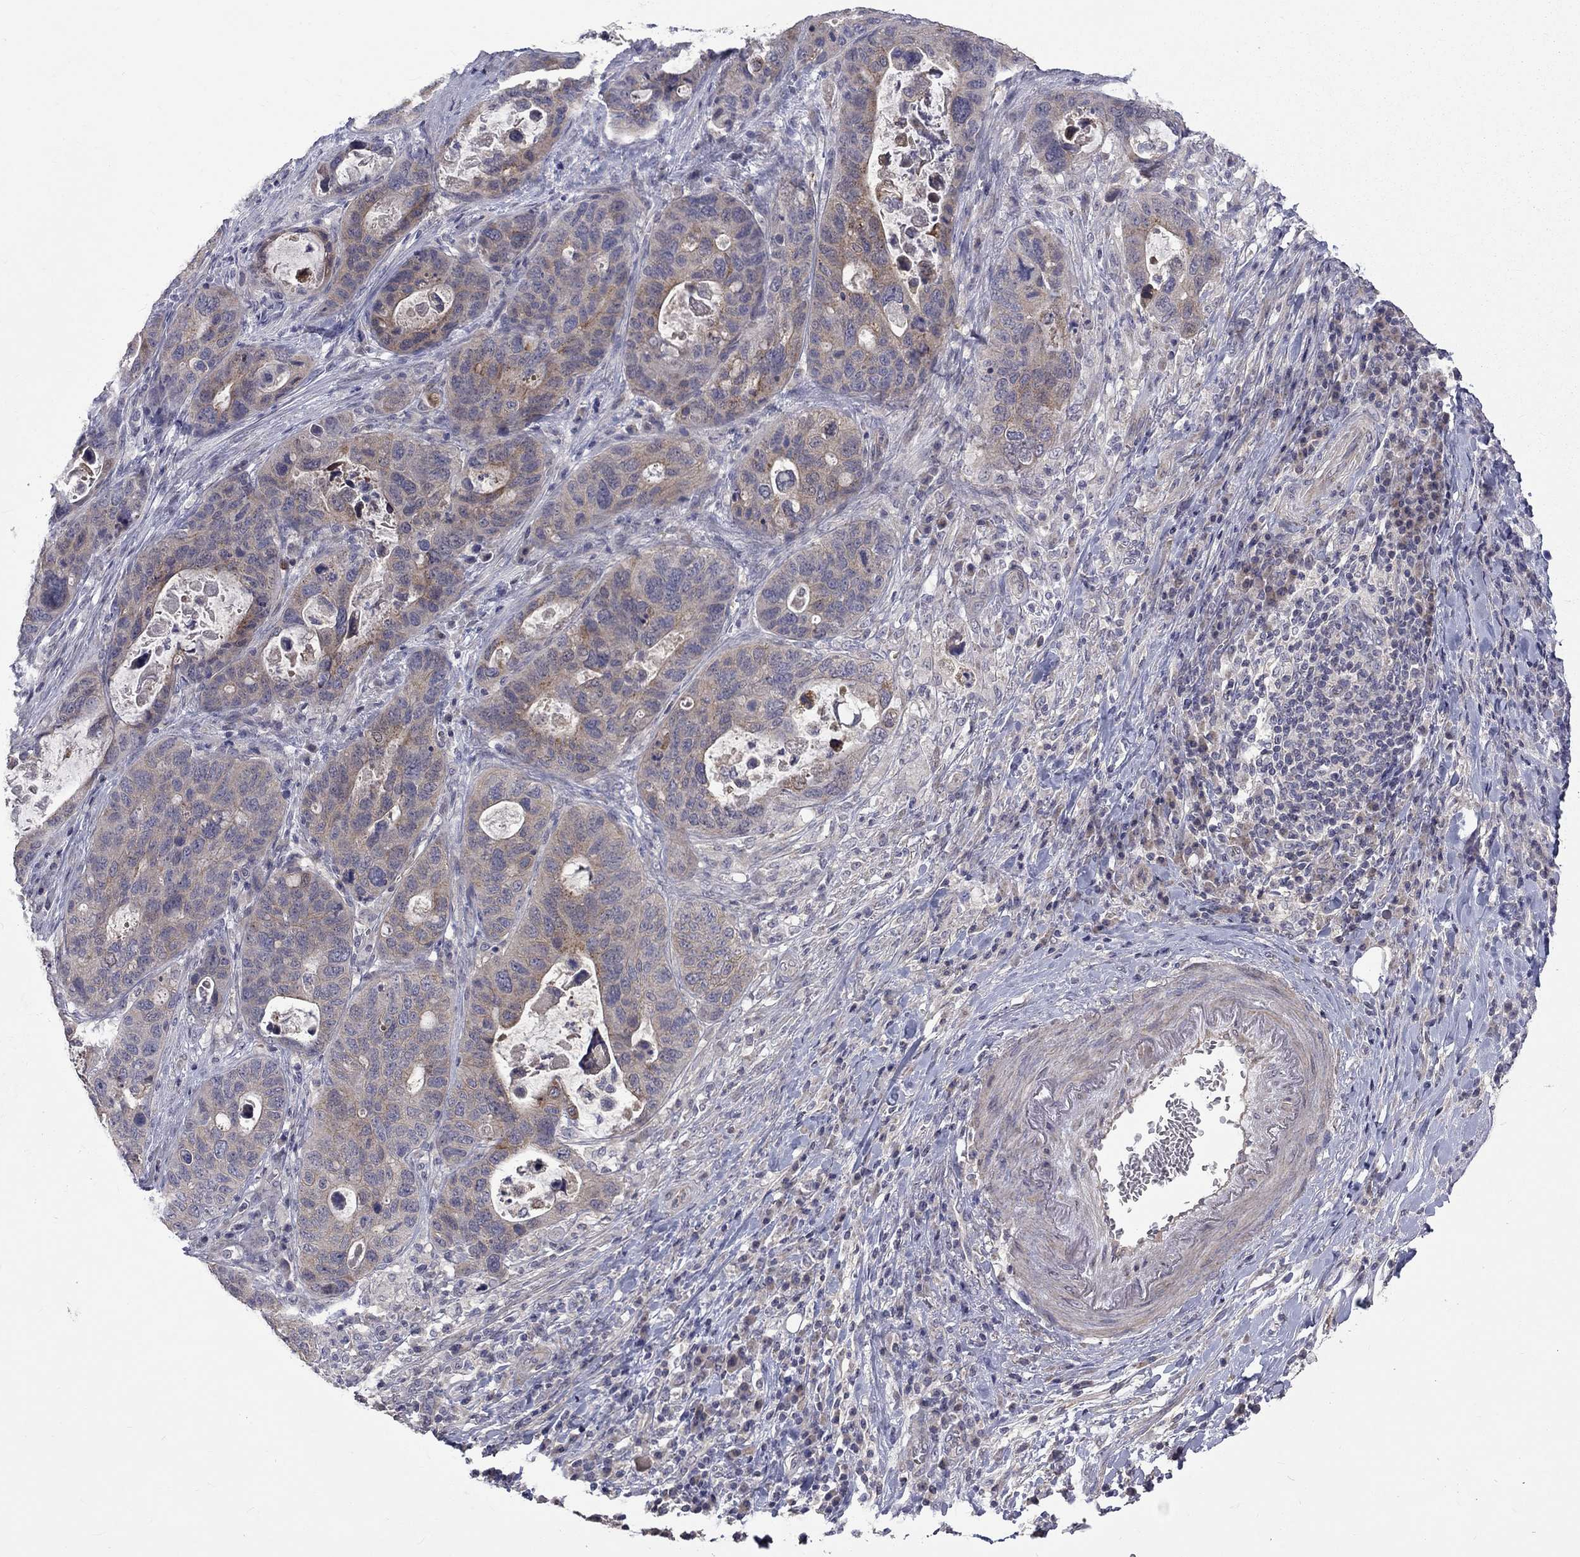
{"staining": {"intensity": "moderate", "quantity": "<25%", "location": "cytoplasmic/membranous"}, "tissue": "stomach cancer", "cell_type": "Tumor cells", "image_type": "cancer", "snomed": [{"axis": "morphology", "description": "Adenocarcinoma, NOS"}, {"axis": "topography", "description": "Stomach"}], "caption": "Immunohistochemical staining of stomach adenocarcinoma shows low levels of moderate cytoplasmic/membranous protein positivity in about <25% of tumor cells. The staining was performed using DAB (3,3'-diaminobenzidine) to visualize the protein expression in brown, while the nuclei were stained in blue with hematoxylin (Magnification: 20x).", "gene": "SLC39A14", "patient": {"sex": "male", "age": 54}}